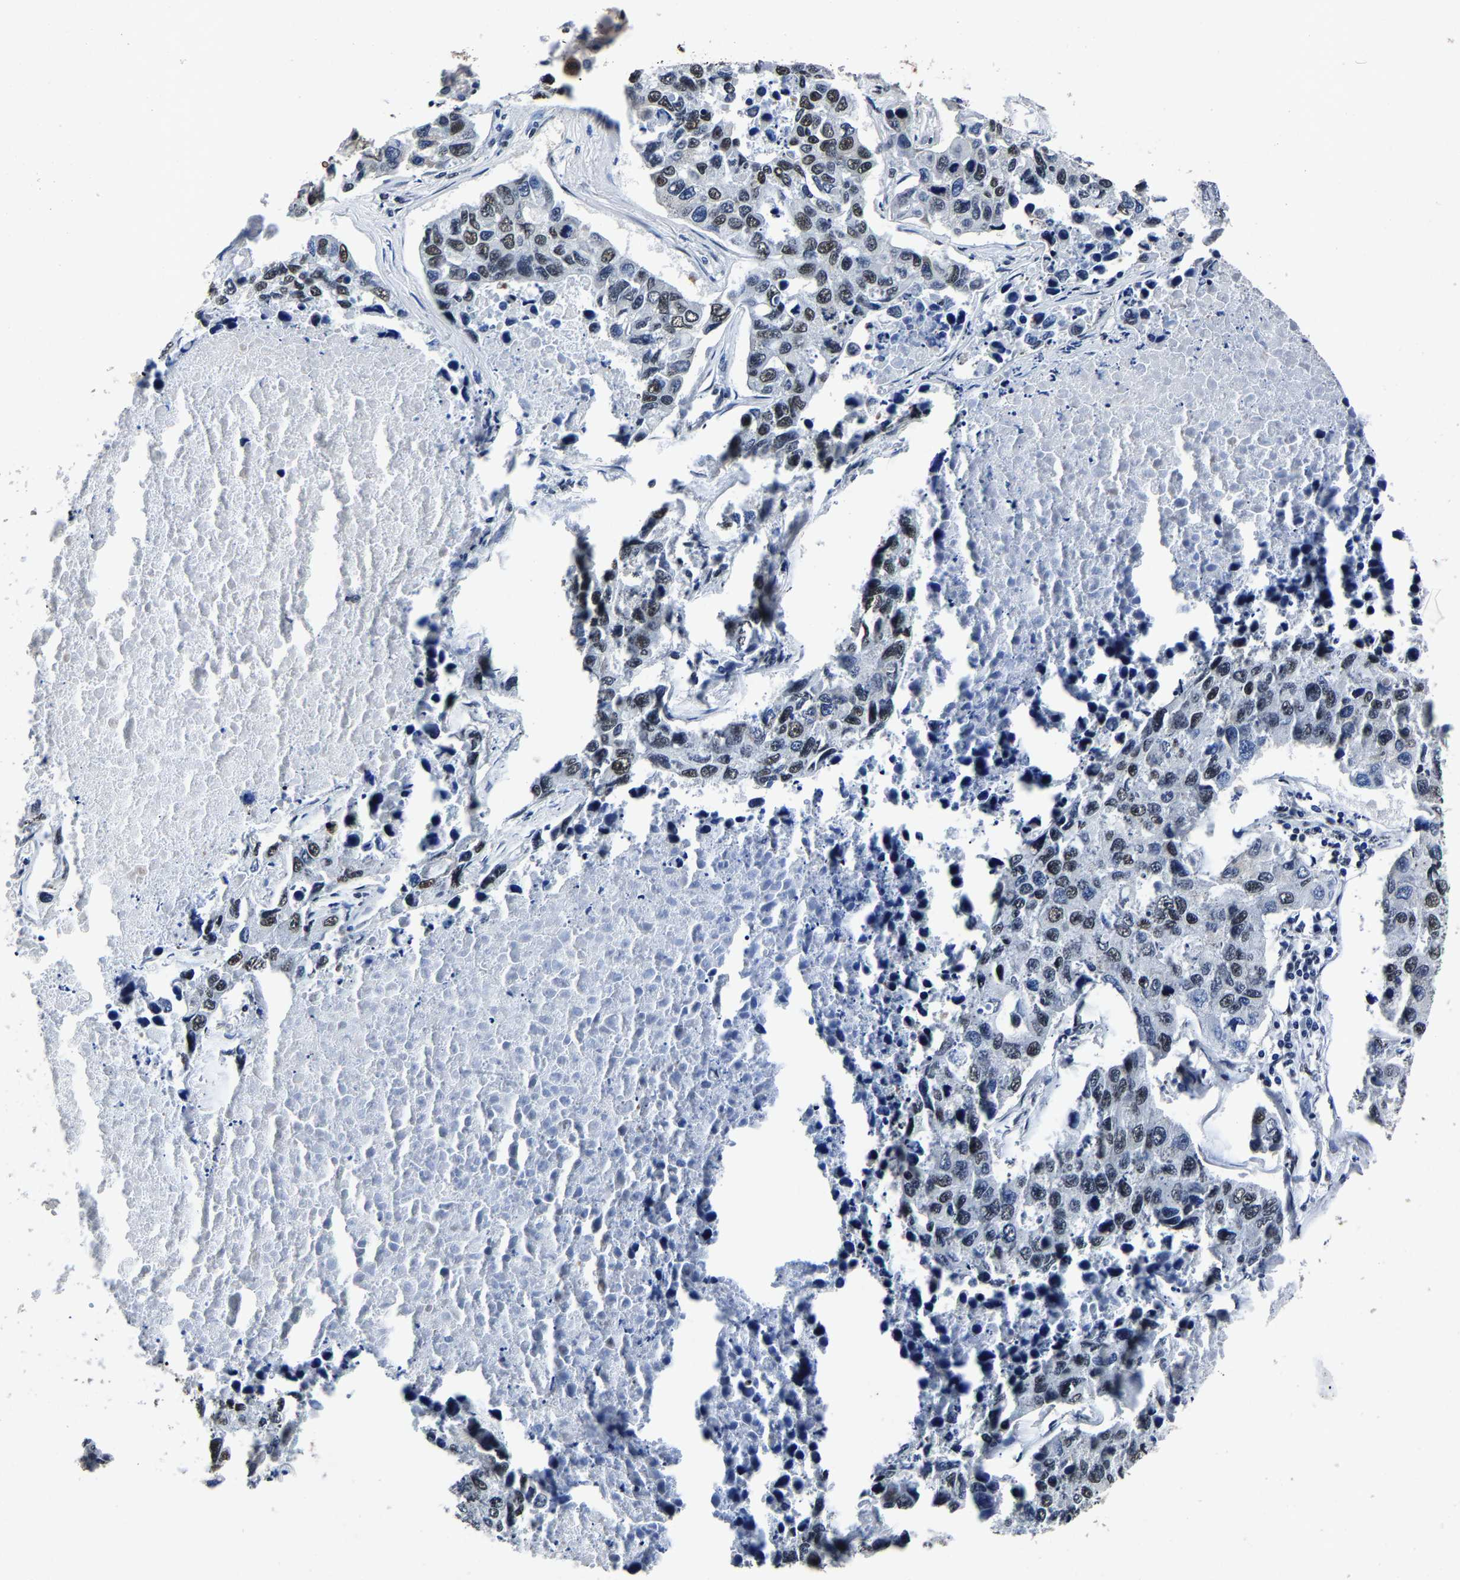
{"staining": {"intensity": "moderate", "quantity": "25%-75%", "location": "nuclear"}, "tissue": "lung cancer", "cell_type": "Tumor cells", "image_type": "cancer", "snomed": [{"axis": "morphology", "description": "Adenocarcinoma, NOS"}, {"axis": "topography", "description": "Lung"}], "caption": "Protein staining of lung adenocarcinoma tissue reveals moderate nuclear positivity in about 25%-75% of tumor cells.", "gene": "RBM45", "patient": {"sex": "male", "age": 64}}